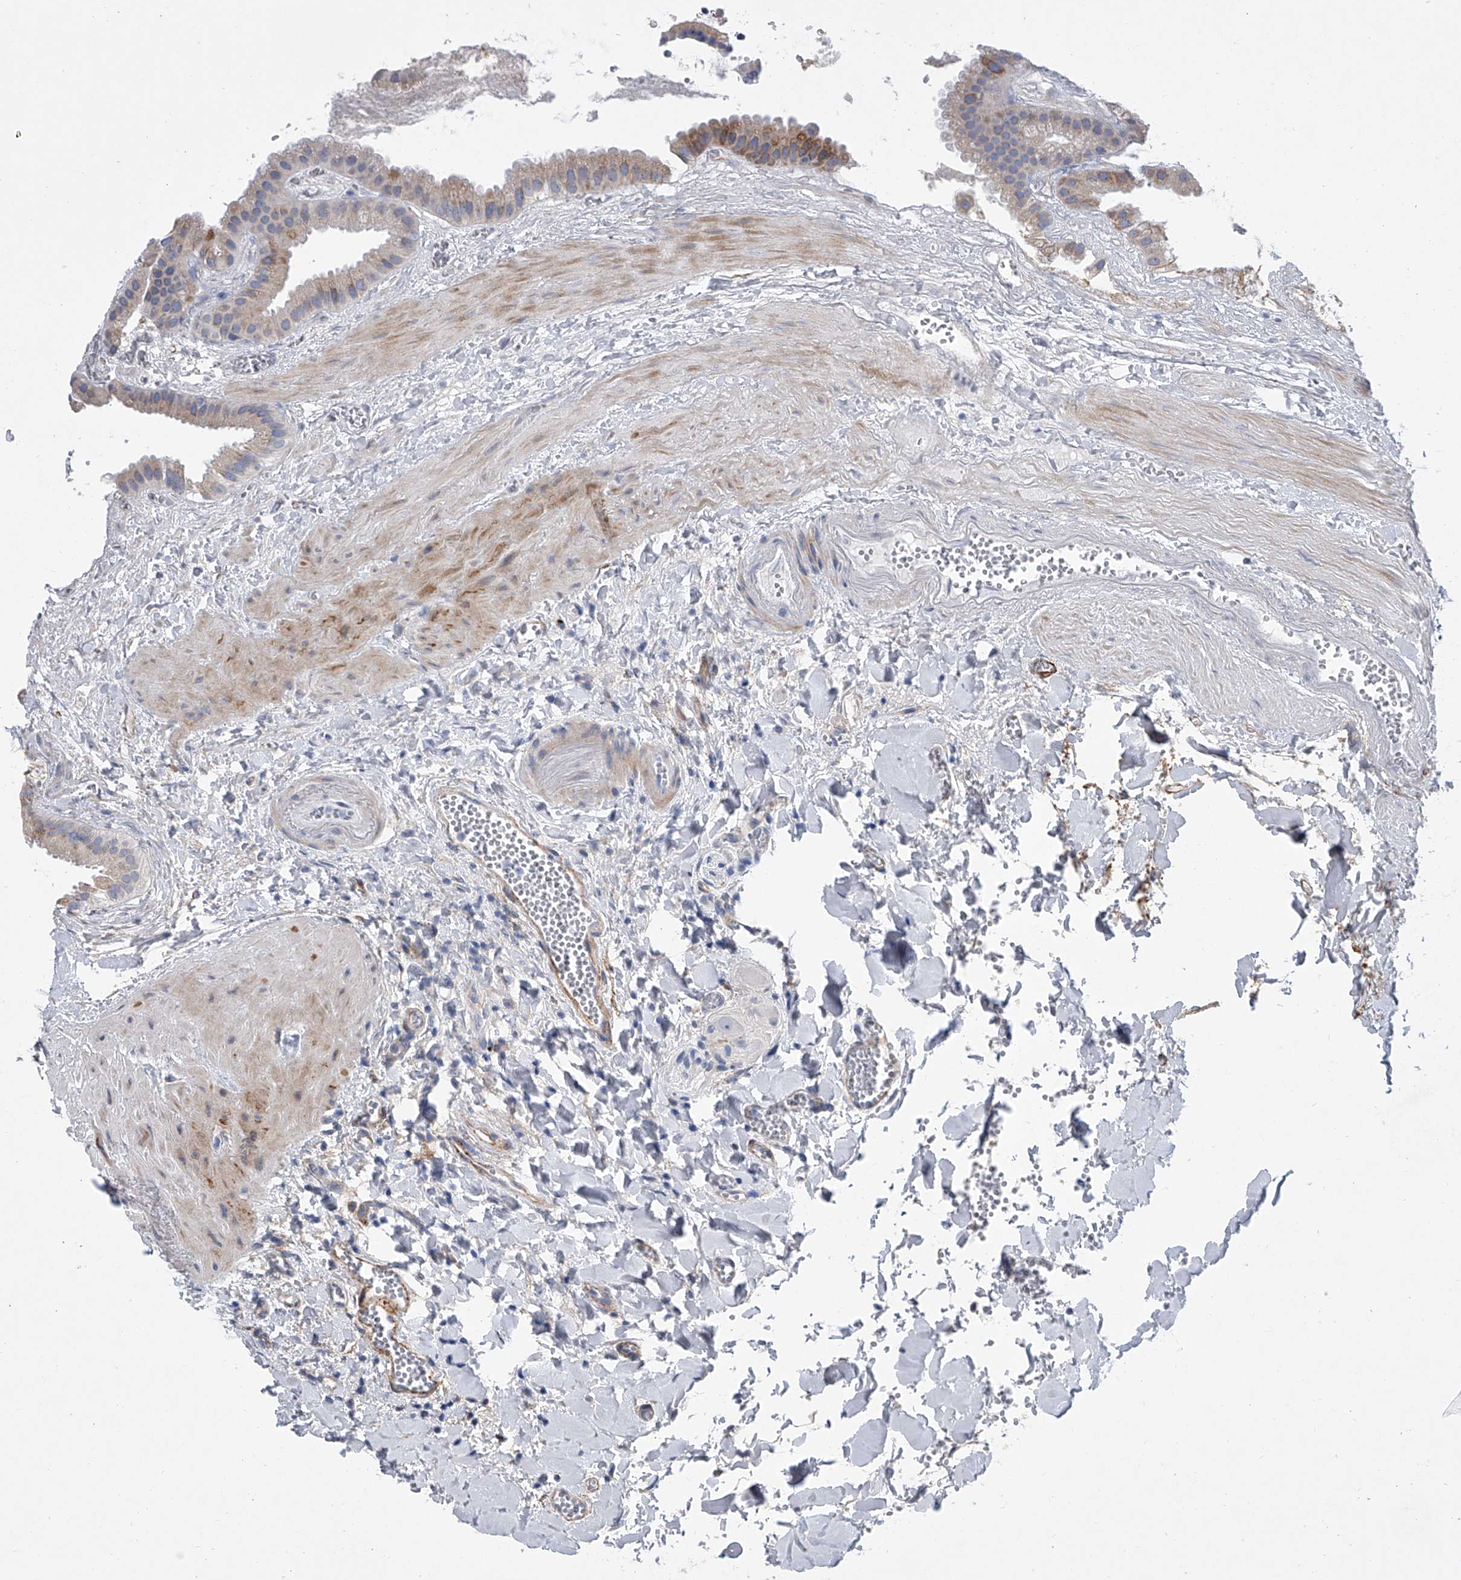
{"staining": {"intensity": "moderate", "quantity": "<25%", "location": "cytoplasmic/membranous"}, "tissue": "gallbladder", "cell_type": "Glandular cells", "image_type": "normal", "snomed": [{"axis": "morphology", "description": "Normal tissue, NOS"}, {"axis": "topography", "description": "Gallbladder"}], "caption": "Glandular cells show low levels of moderate cytoplasmic/membranous expression in approximately <25% of cells in benign gallbladder.", "gene": "ALG14", "patient": {"sex": "male", "age": 55}}